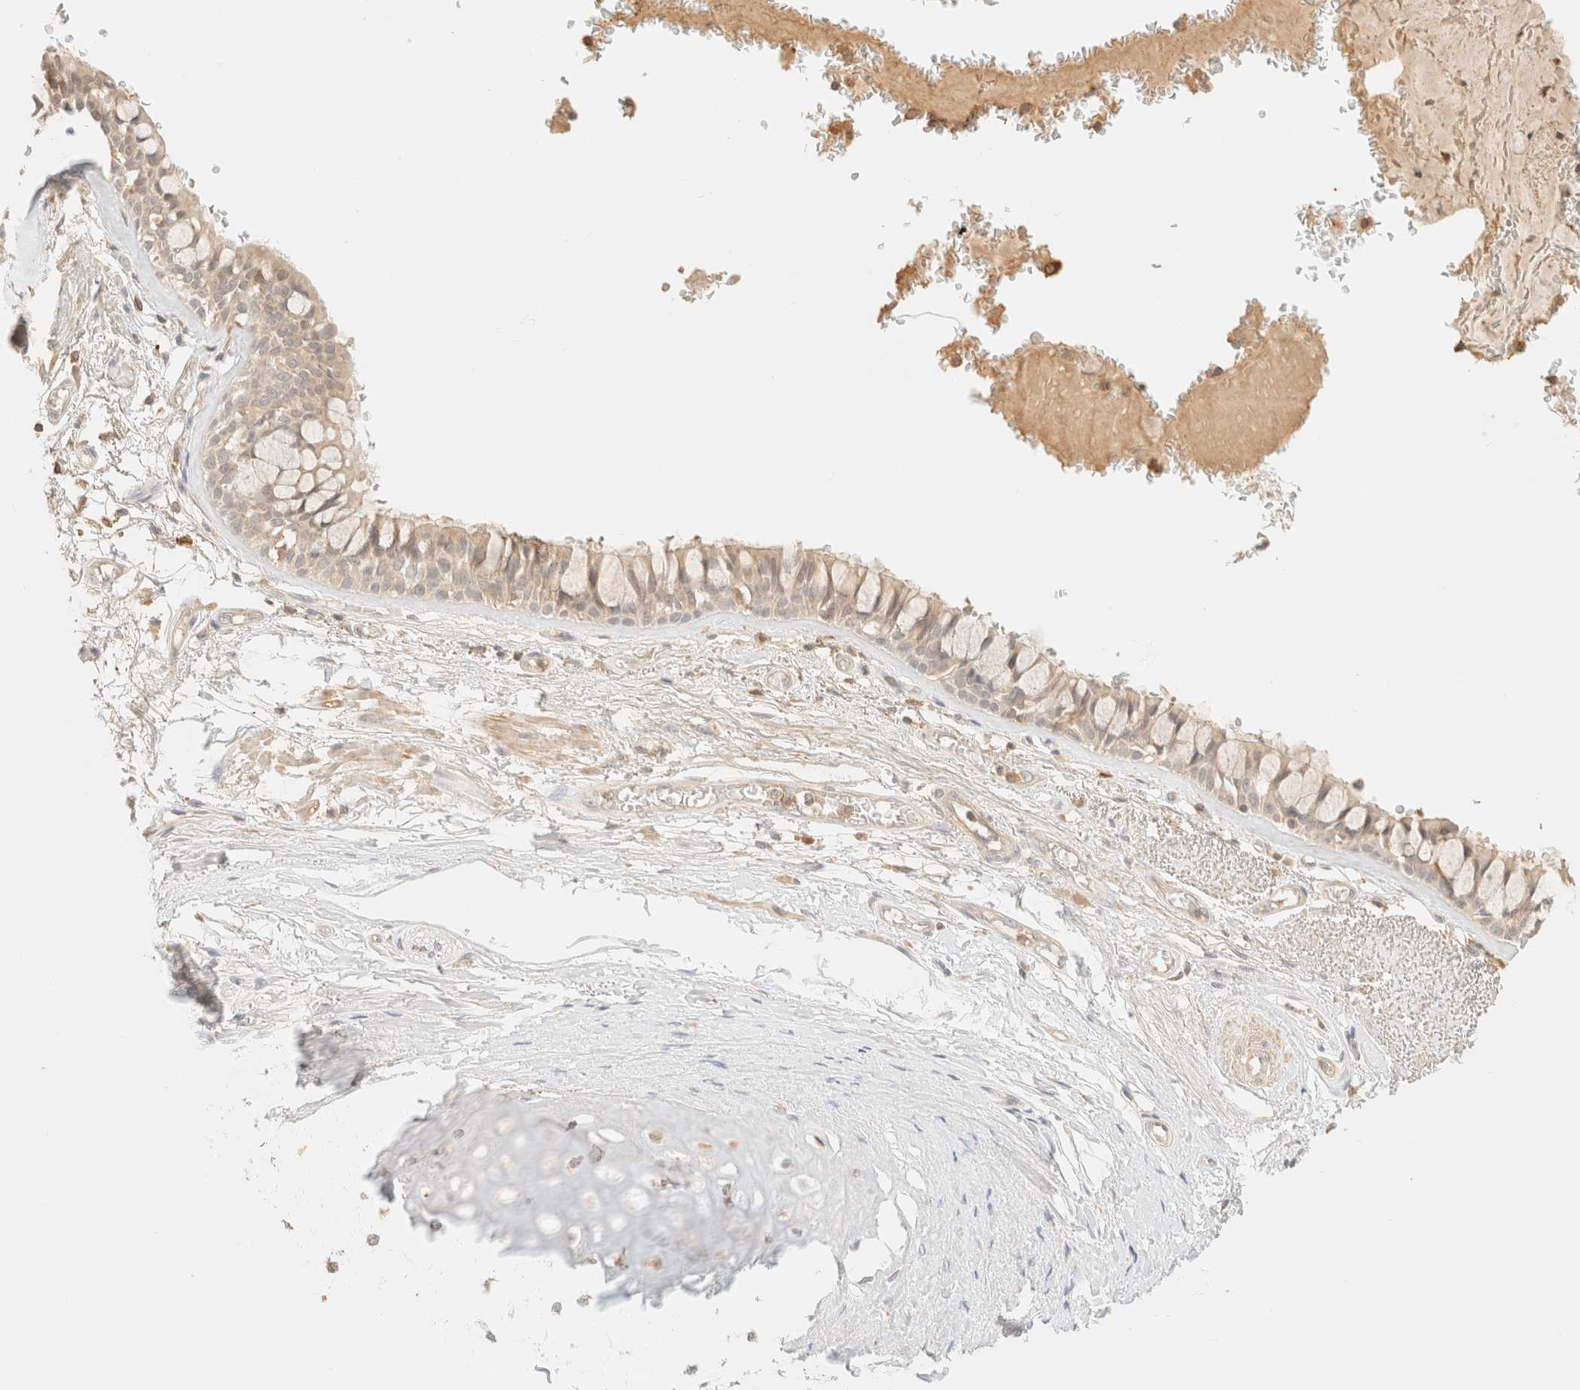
{"staining": {"intensity": "weak", "quantity": "25%-75%", "location": "cytoplasmic/membranous,nuclear"}, "tissue": "bronchus", "cell_type": "Respiratory epithelial cells", "image_type": "normal", "snomed": [{"axis": "morphology", "description": "Normal tissue, NOS"}, {"axis": "topography", "description": "Bronchus"}], "caption": "Approximately 25%-75% of respiratory epithelial cells in benign bronchus show weak cytoplasmic/membranous,nuclear protein staining as visualized by brown immunohistochemical staining.", "gene": "TIMD4", "patient": {"sex": "male", "age": 66}}